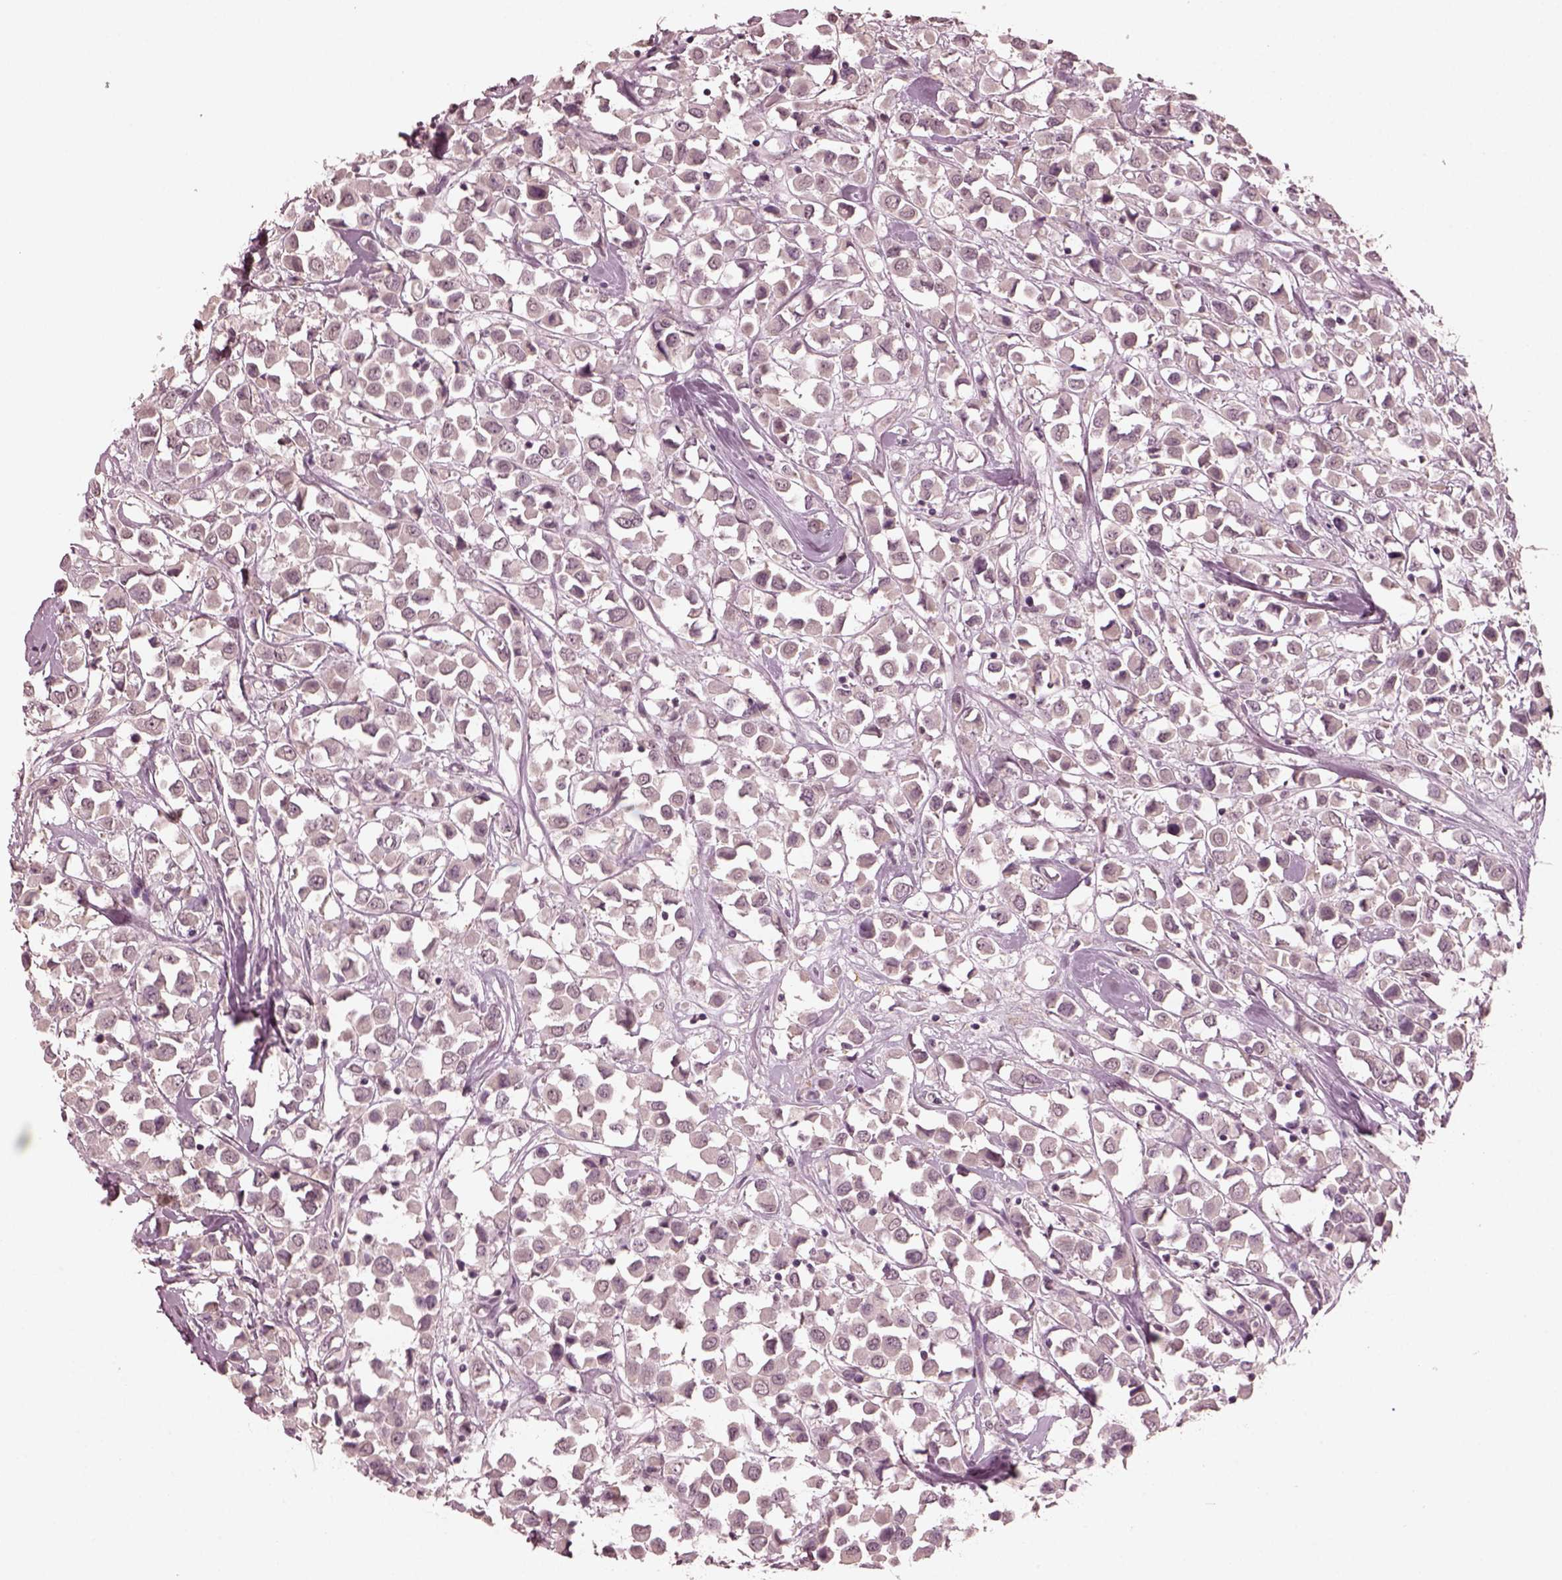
{"staining": {"intensity": "negative", "quantity": "none", "location": "none"}, "tissue": "breast cancer", "cell_type": "Tumor cells", "image_type": "cancer", "snomed": [{"axis": "morphology", "description": "Duct carcinoma"}, {"axis": "topography", "description": "Breast"}], "caption": "A micrograph of human breast cancer is negative for staining in tumor cells.", "gene": "KRT79", "patient": {"sex": "female", "age": 61}}